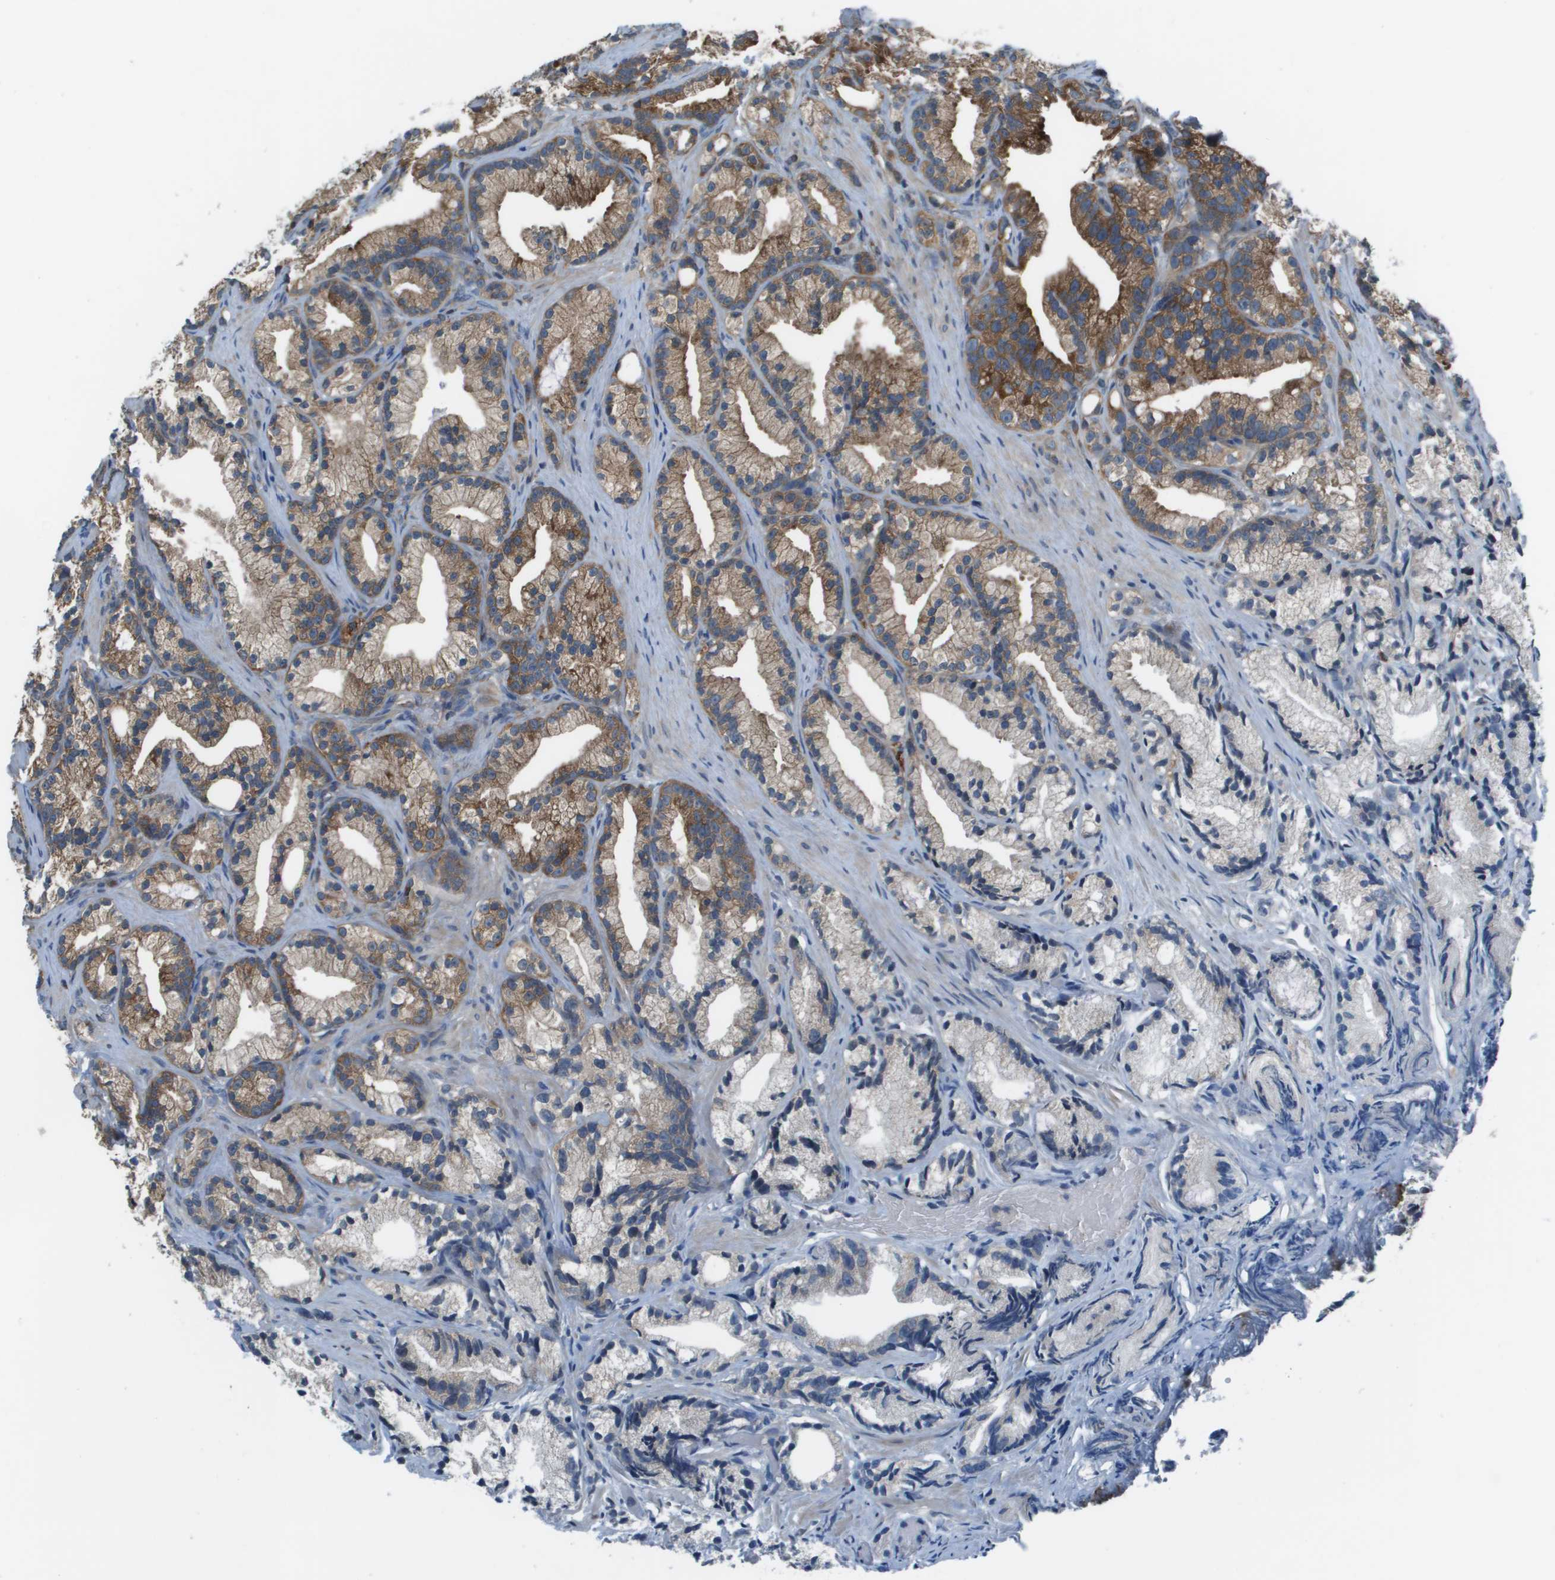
{"staining": {"intensity": "moderate", "quantity": ">75%", "location": "cytoplasmic/membranous"}, "tissue": "prostate cancer", "cell_type": "Tumor cells", "image_type": "cancer", "snomed": [{"axis": "morphology", "description": "Adenocarcinoma, Low grade"}, {"axis": "topography", "description": "Prostate"}], "caption": "Immunohistochemistry (IHC) (DAB) staining of human prostate cancer exhibits moderate cytoplasmic/membranous protein staining in about >75% of tumor cells. (Brightfield microscopy of DAB IHC at high magnification).", "gene": "EIF3B", "patient": {"sex": "male", "age": 89}}